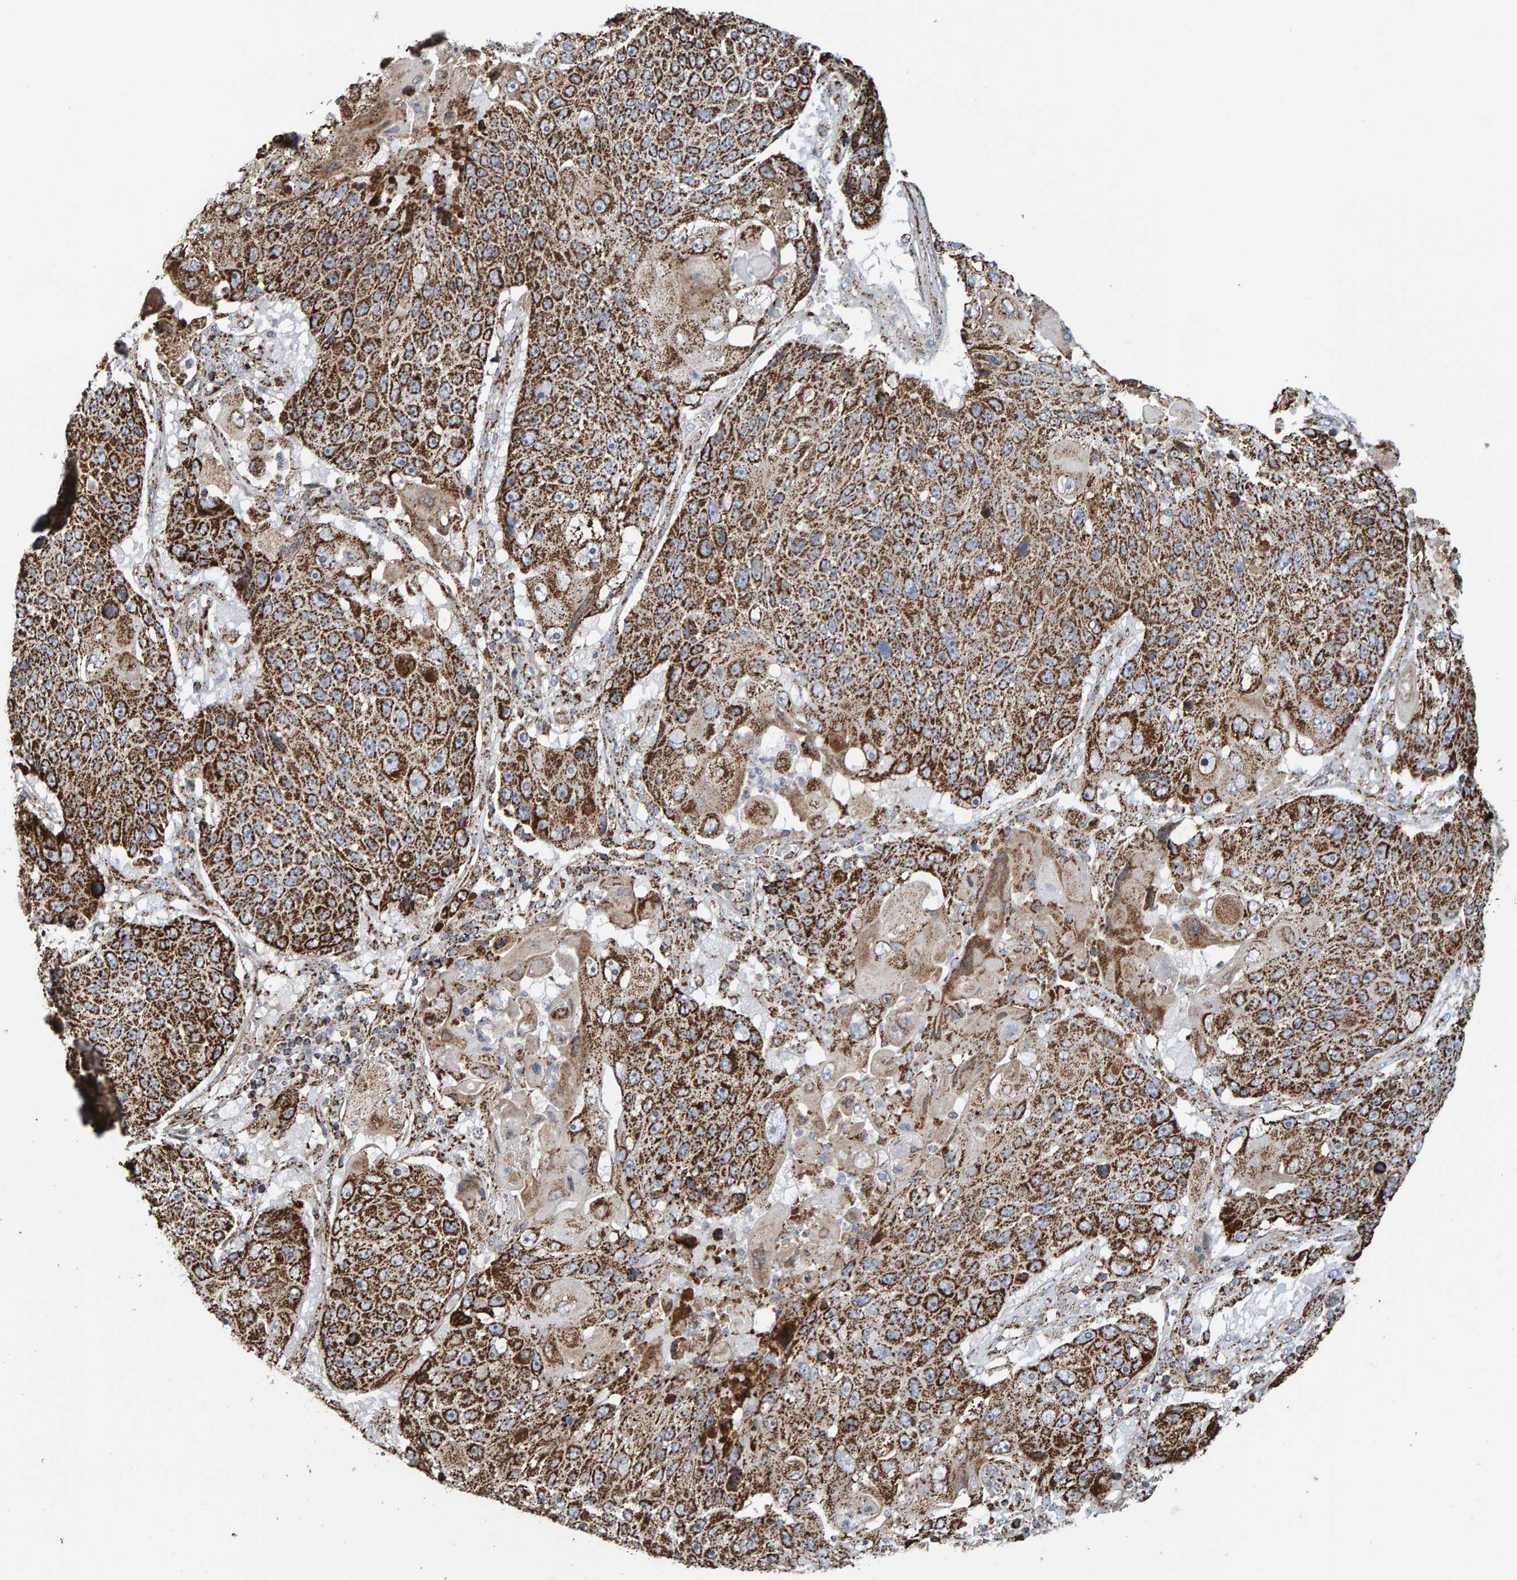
{"staining": {"intensity": "strong", "quantity": ">75%", "location": "cytoplasmic/membranous"}, "tissue": "lung cancer", "cell_type": "Tumor cells", "image_type": "cancer", "snomed": [{"axis": "morphology", "description": "Squamous cell carcinoma, NOS"}, {"axis": "topography", "description": "Lung"}], "caption": "Brown immunohistochemical staining in human squamous cell carcinoma (lung) displays strong cytoplasmic/membranous positivity in about >75% of tumor cells.", "gene": "MRPL45", "patient": {"sex": "male", "age": 61}}